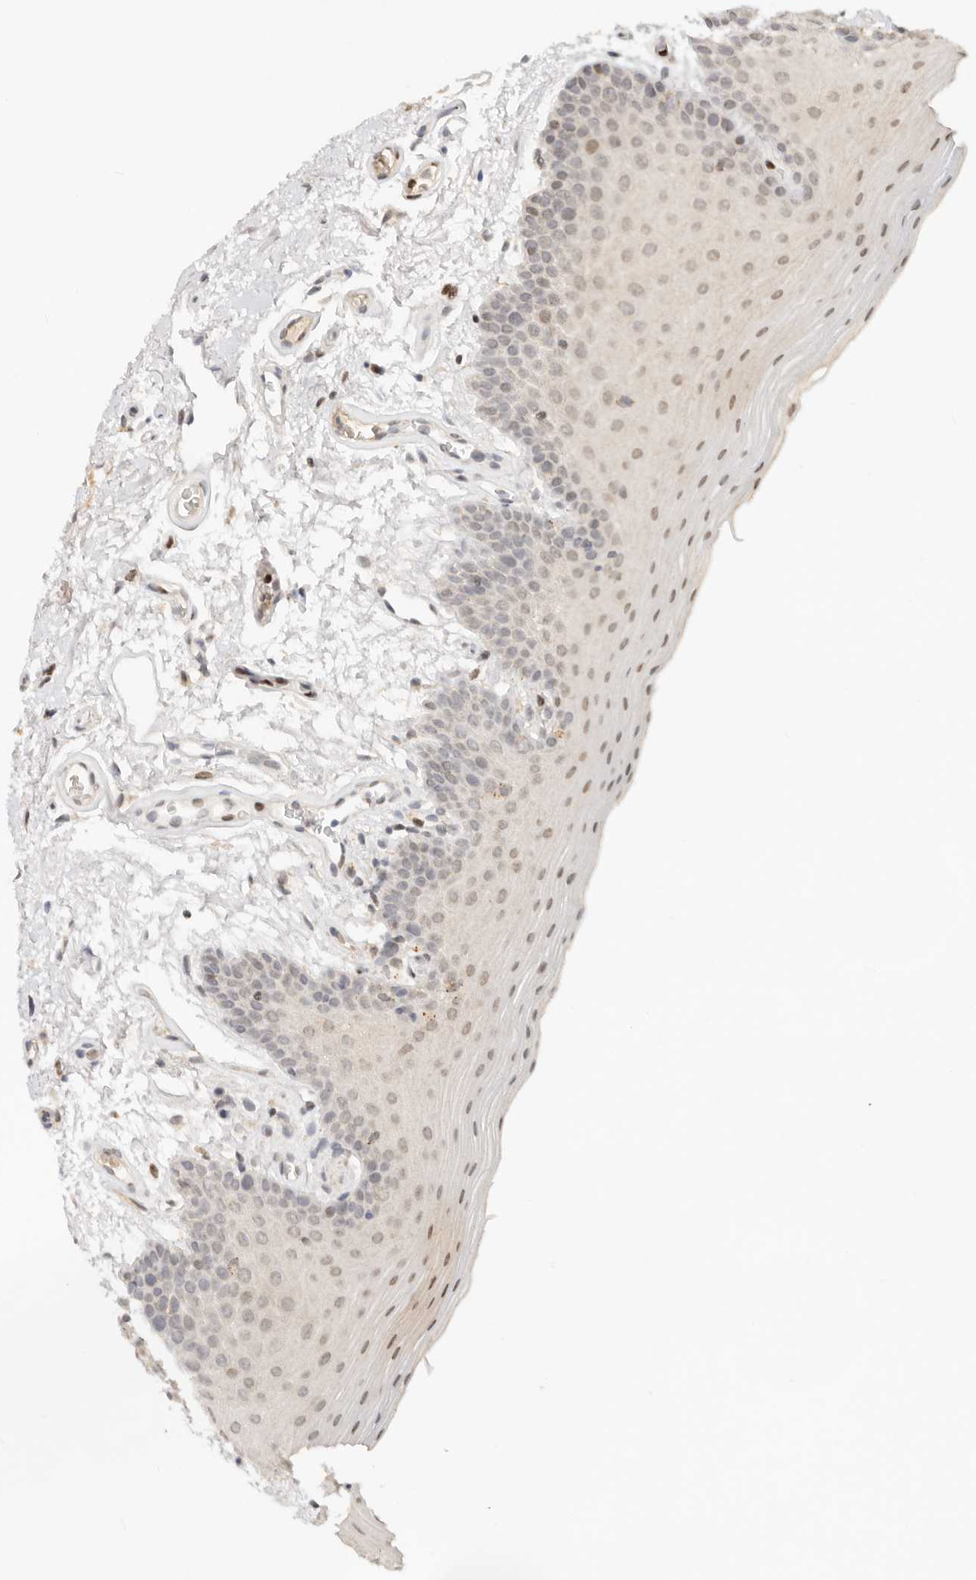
{"staining": {"intensity": "weak", "quantity": "<25%", "location": "nuclear"}, "tissue": "oral mucosa", "cell_type": "Squamous epithelial cells", "image_type": "normal", "snomed": [{"axis": "morphology", "description": "Normal tissue, NOS"}, {"axis": "topography", "description": "Oral tissue"}], "caption": "Immunohistochemistry photomicrograph of unremarkable human oral mucosa stained for a protein (brown), which shows no staining in squamous epithelial cells.", "gene": "NPAS2", "patient": {"sex": "male", "age": 62}}